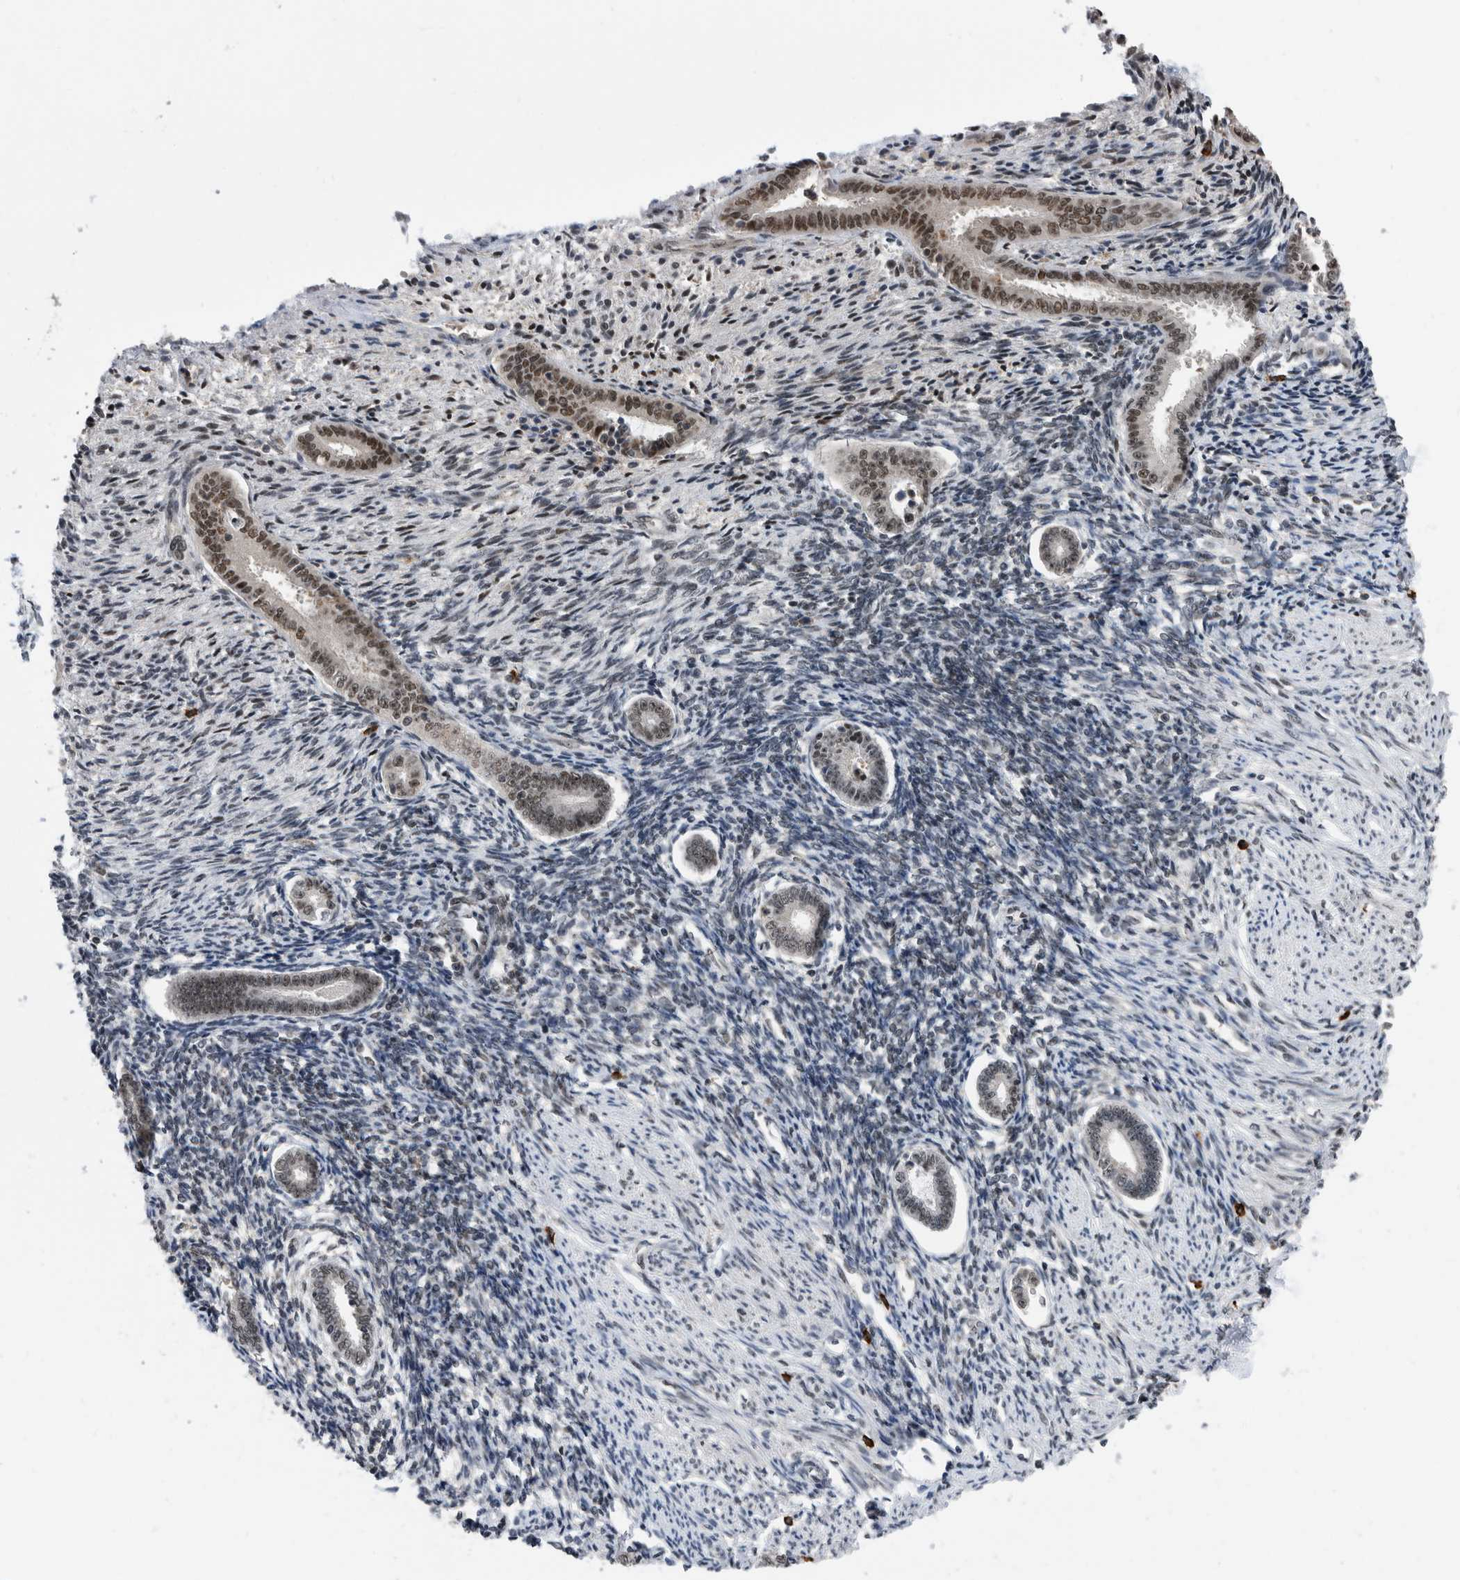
{"staining": {"intensity": "moderate", "quantity": "<25%", "location": "nuclear"}, "tissue": "endometrium", "cell_type": "Cells in endometrial stroma", "image_type": "normal", "snomed": [{"axis": "morphology", "description": "Normal tissue, NOS"}, {"axis": "topography", "description": "Endometrium"}], "caption": "Immunohistochemical staining of unremarkable human endometrium exhibits moderate nuclear protein expression in about <25% of cells in endometrial stroma.", "gene": "ZNF260", "patient": {"sex": "female", "age": 56}}